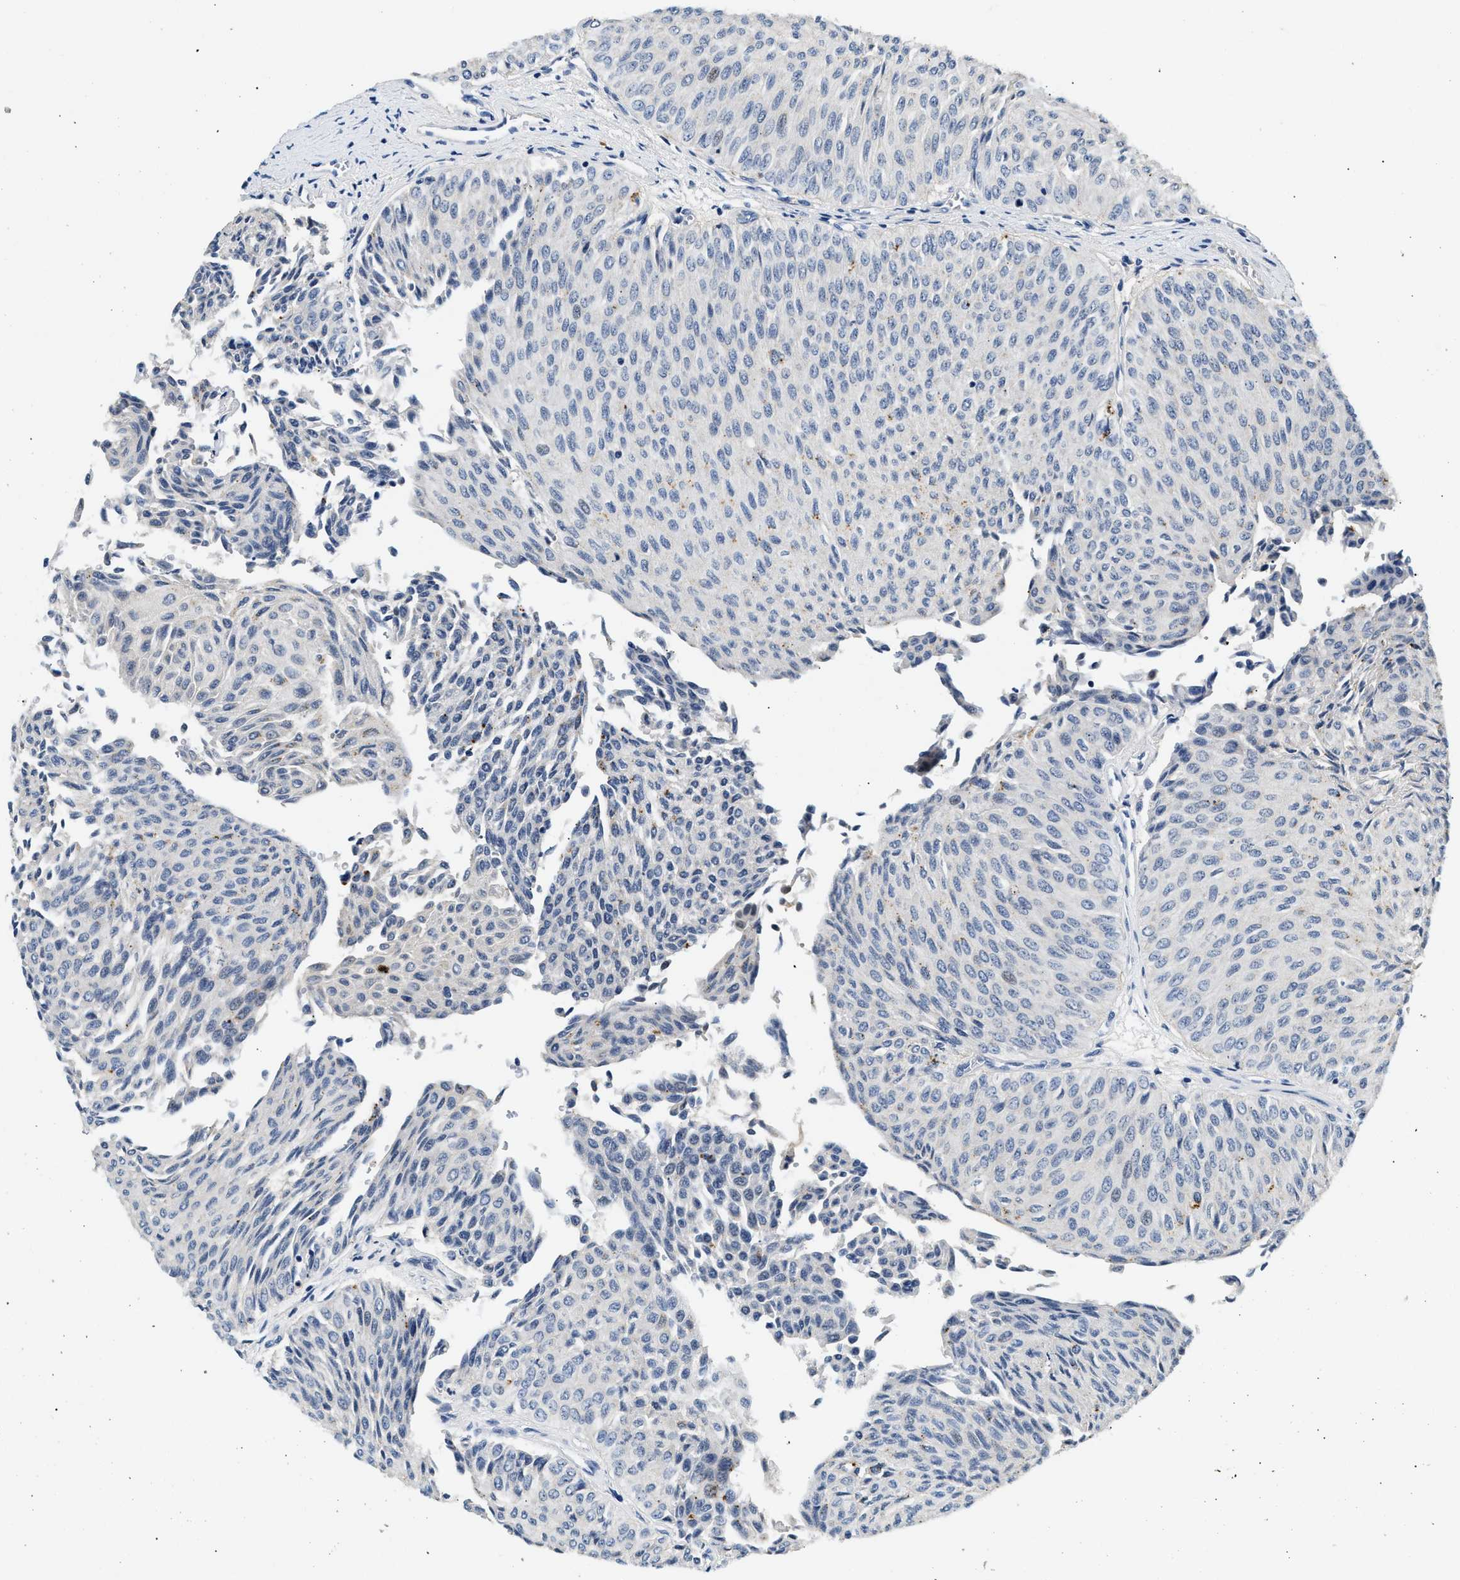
{"staining": {"intensity": "negative", "quantity": "none", "location": "none"}, "tissue": "urothelial cancer", "cell_type": "Tumor cells", "image_type": "cancer", "snomed": [{"axis": "morphology", "description": "Urothelial carcinoma, Low grade"}, {"axis": "topography", "description": "Urinary bladder"}], "caption": "IHC photomicrograph of neoplastic tissue: urothelial carcinoma (low-grade) stained with DAB (3,3'-diaminobenzidine) exhibits no significant protein expression in tumor cells.", "gene": "MED22", "patient": {"sex": "male", "age": 78}}